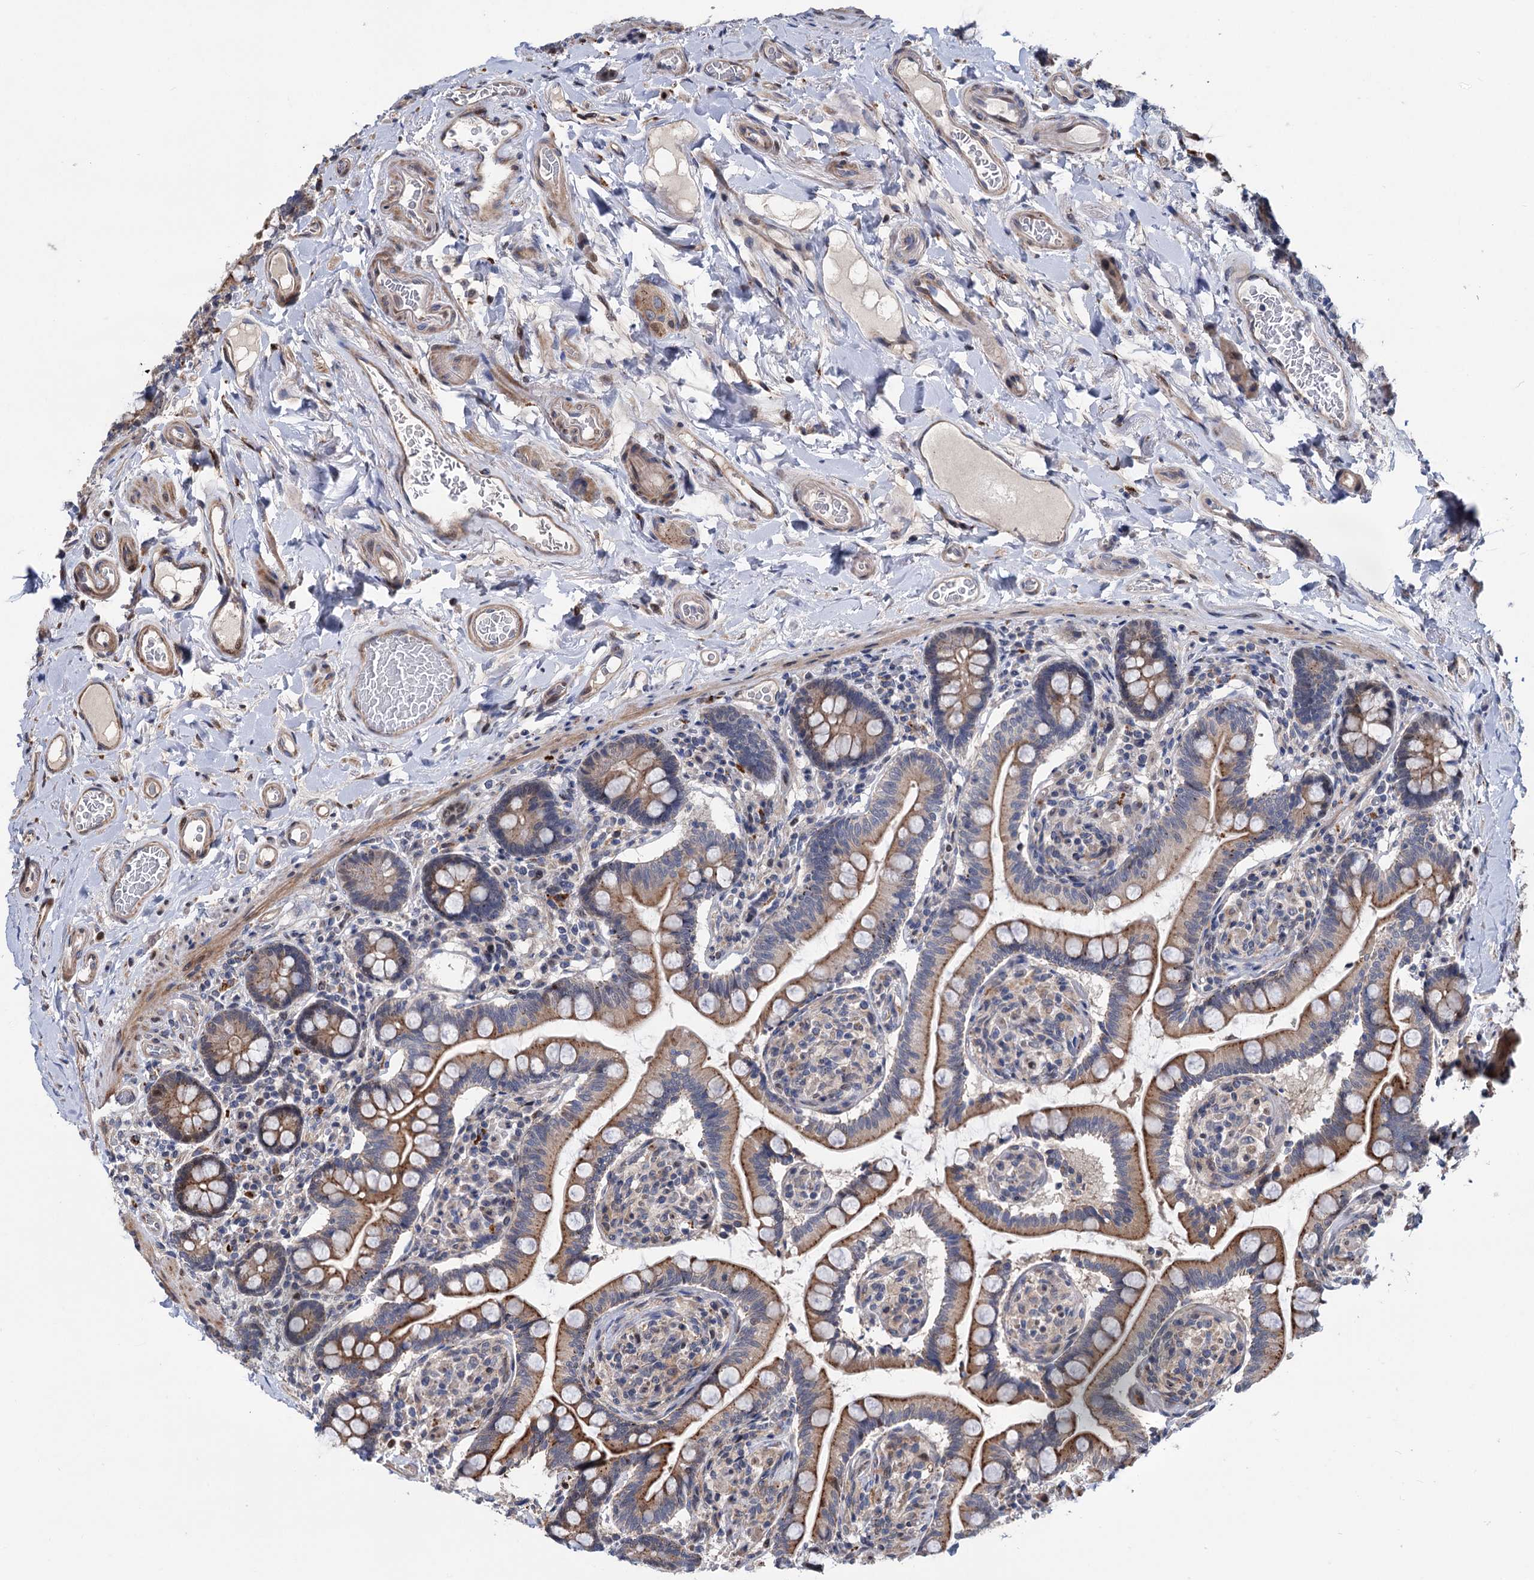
{"staining": {"intensity": "moderate", "quantity": ">75%", "location": "cytoplasmic/membranous"}, "tissue": "small intestine", "cell_type": "Glandular cells", "image_type": "normal", "snomed": [{"axis": "morphology", "description": "Normal tissue, NOS"}, {"axis": "topography", "description": "Small intestine"}], "caption": "The immunohistochemical stain shows moderate cytoplasmic/membranous positivity in glandular cells of unremarkable small intestine. (DAB IHC with brightfield microscopy, high magnification).", "gene": "UBR1", "patient": {"sex": "female", "age": 64}}